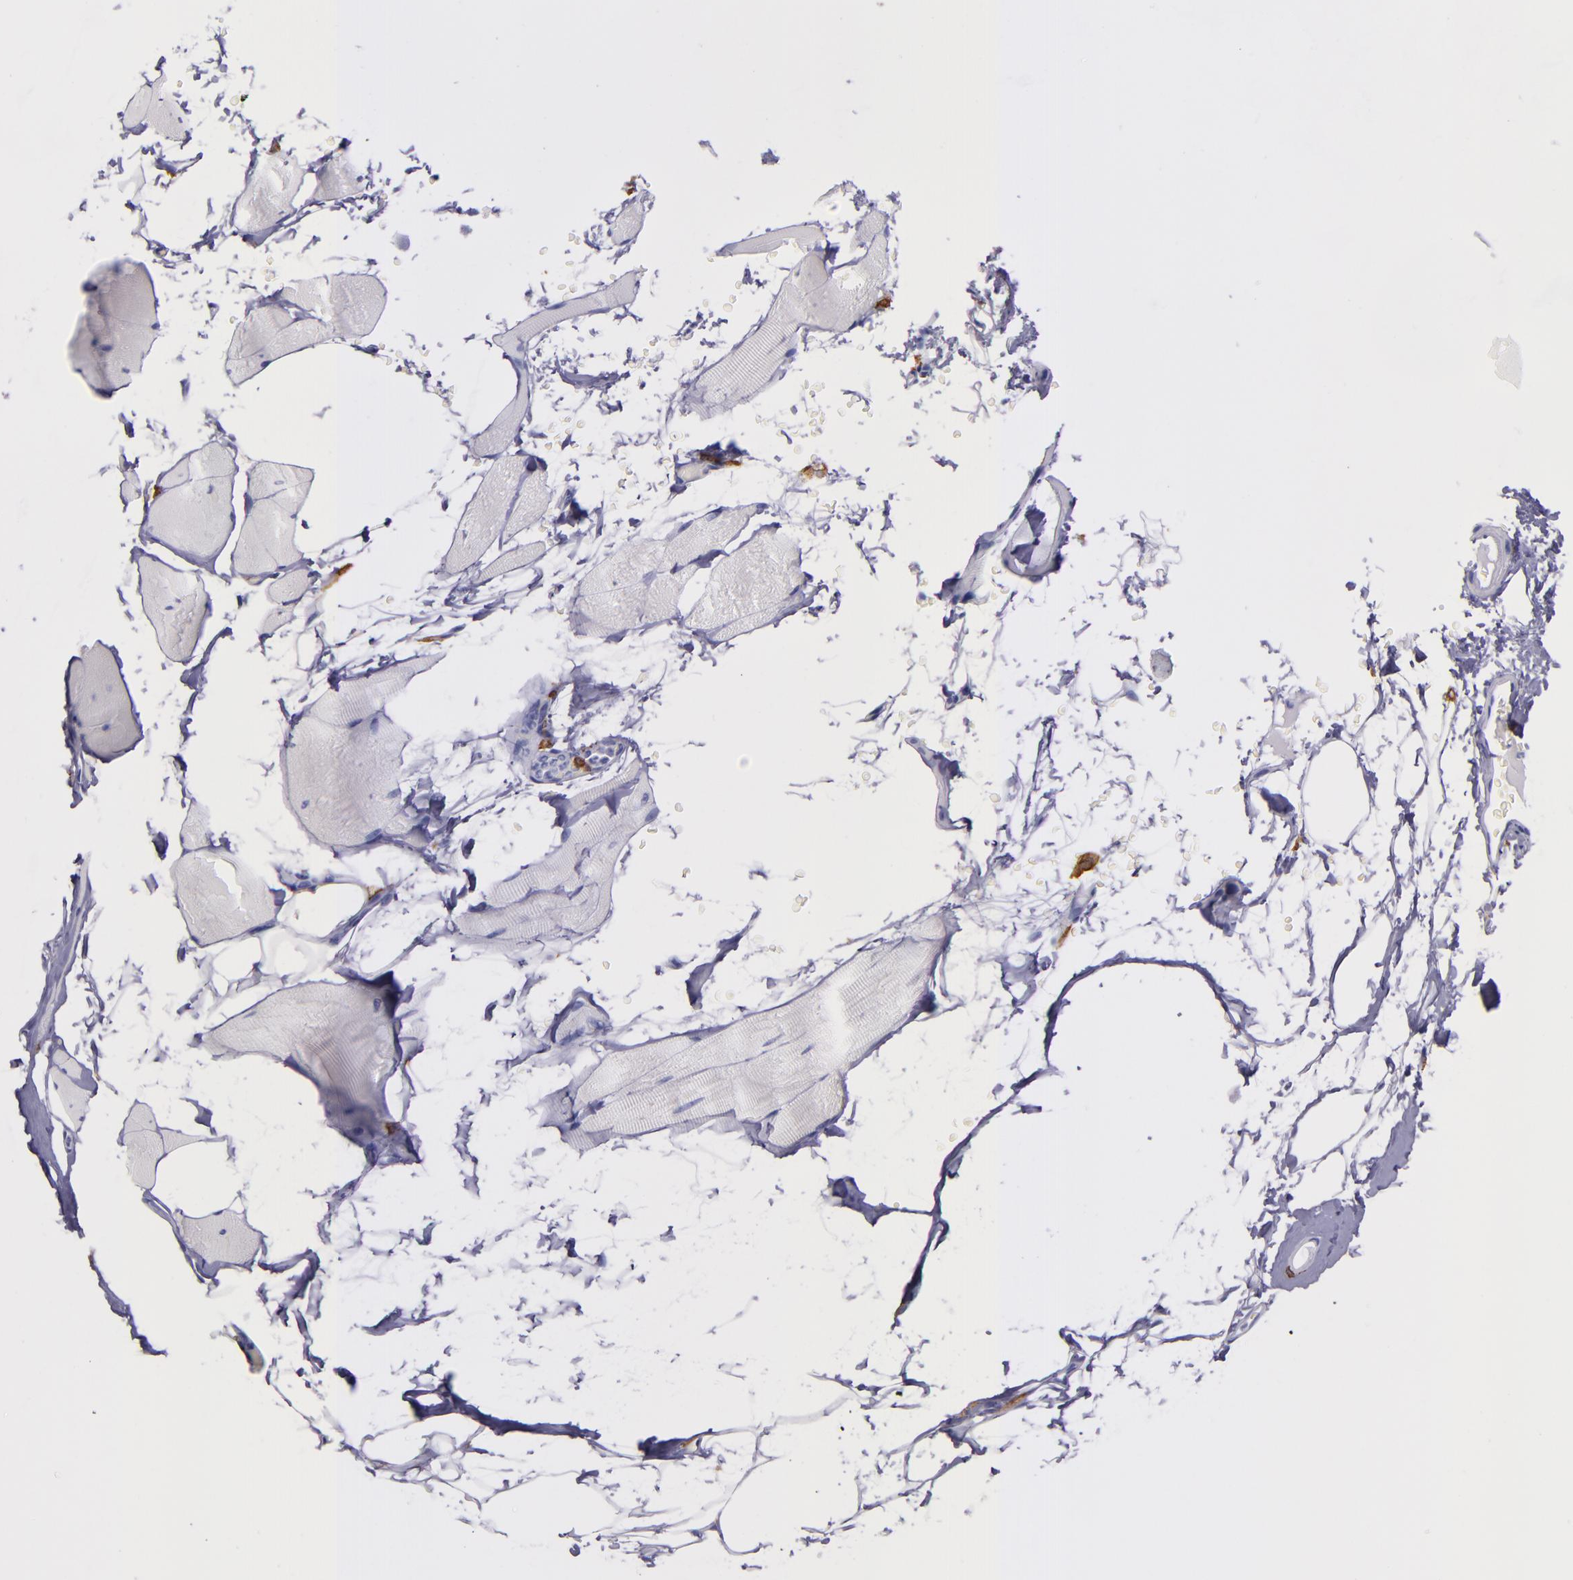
{"staining": {"intensity": "negative", "quantity": "none", "location": "none"}, "tissue": "skeletal muscle", "cell_type": "Myocytes", "image_type": "normal", "snomed": [{"axis": "morphology", "description": "Normal tissue, NOS"}, {"axis": "topography", "description": "Skeletal muscle"}, {"axis": "topography", "description": "Parathyroid gland"}], "caption": "Human skeletal muscle stained for a protein using immunohistochemistry demonstrates no expression in myocytes.", "gene": "CD163", "patient": {"sex": "female", "age": 37}}